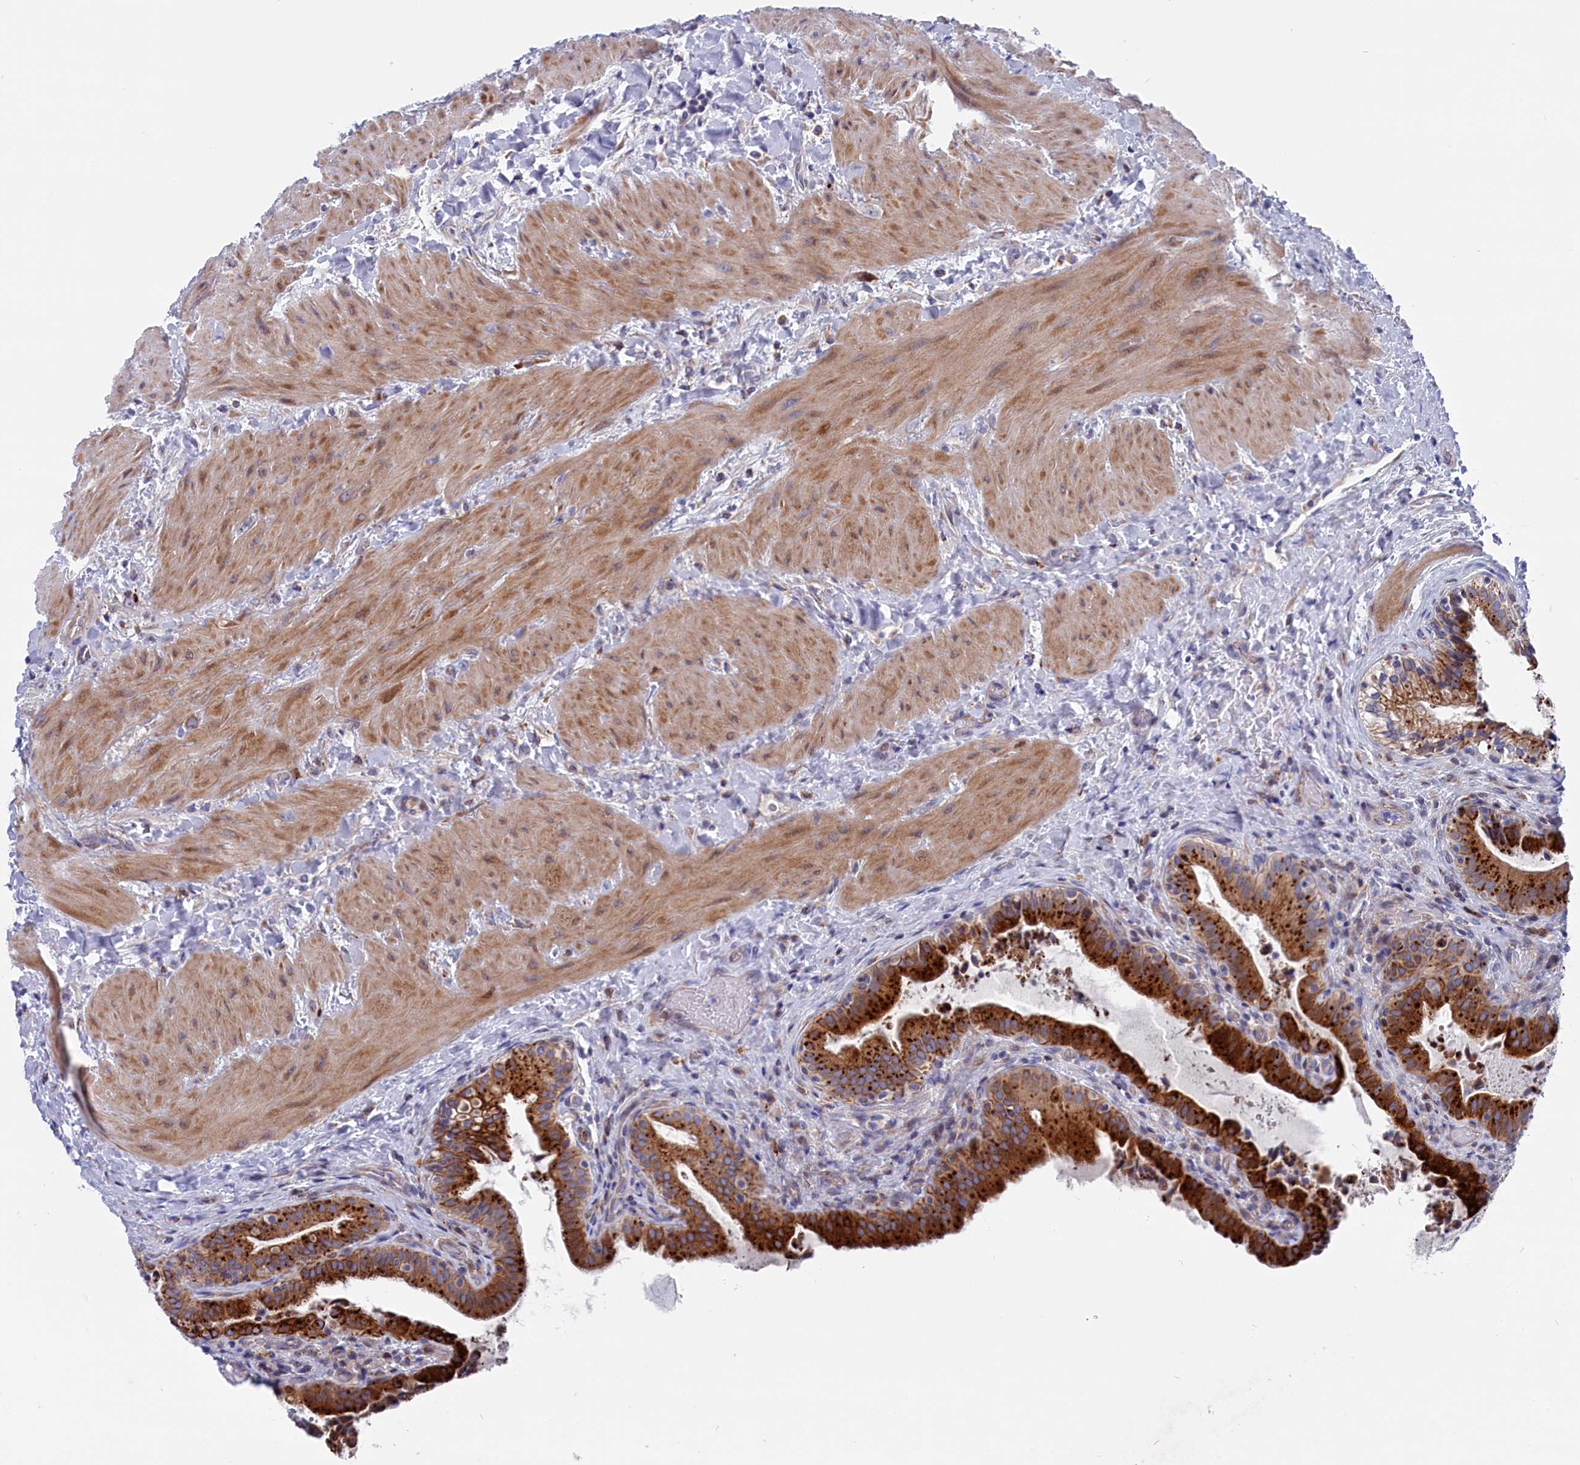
{"staining": {"intensity": "strong", "quantity": ">75%", "location": "cytoplasmic/membranous"}, "tissue": "gallbladder", "cell_type": "Glandular cells", "image_type": "normal", "snomed": [{"axis": "morphology", "description": "Normal tissue, NOS"}, {"axis": "topography", "description": "Gallbladder"}], "caption": "Protein analysis of normal gallbladder displays strong cytoplasmic/membranous positivity in about >75% of glandular cells.", "gene": "NUDT7", "patient": {"sex": "male", "age": 24}}